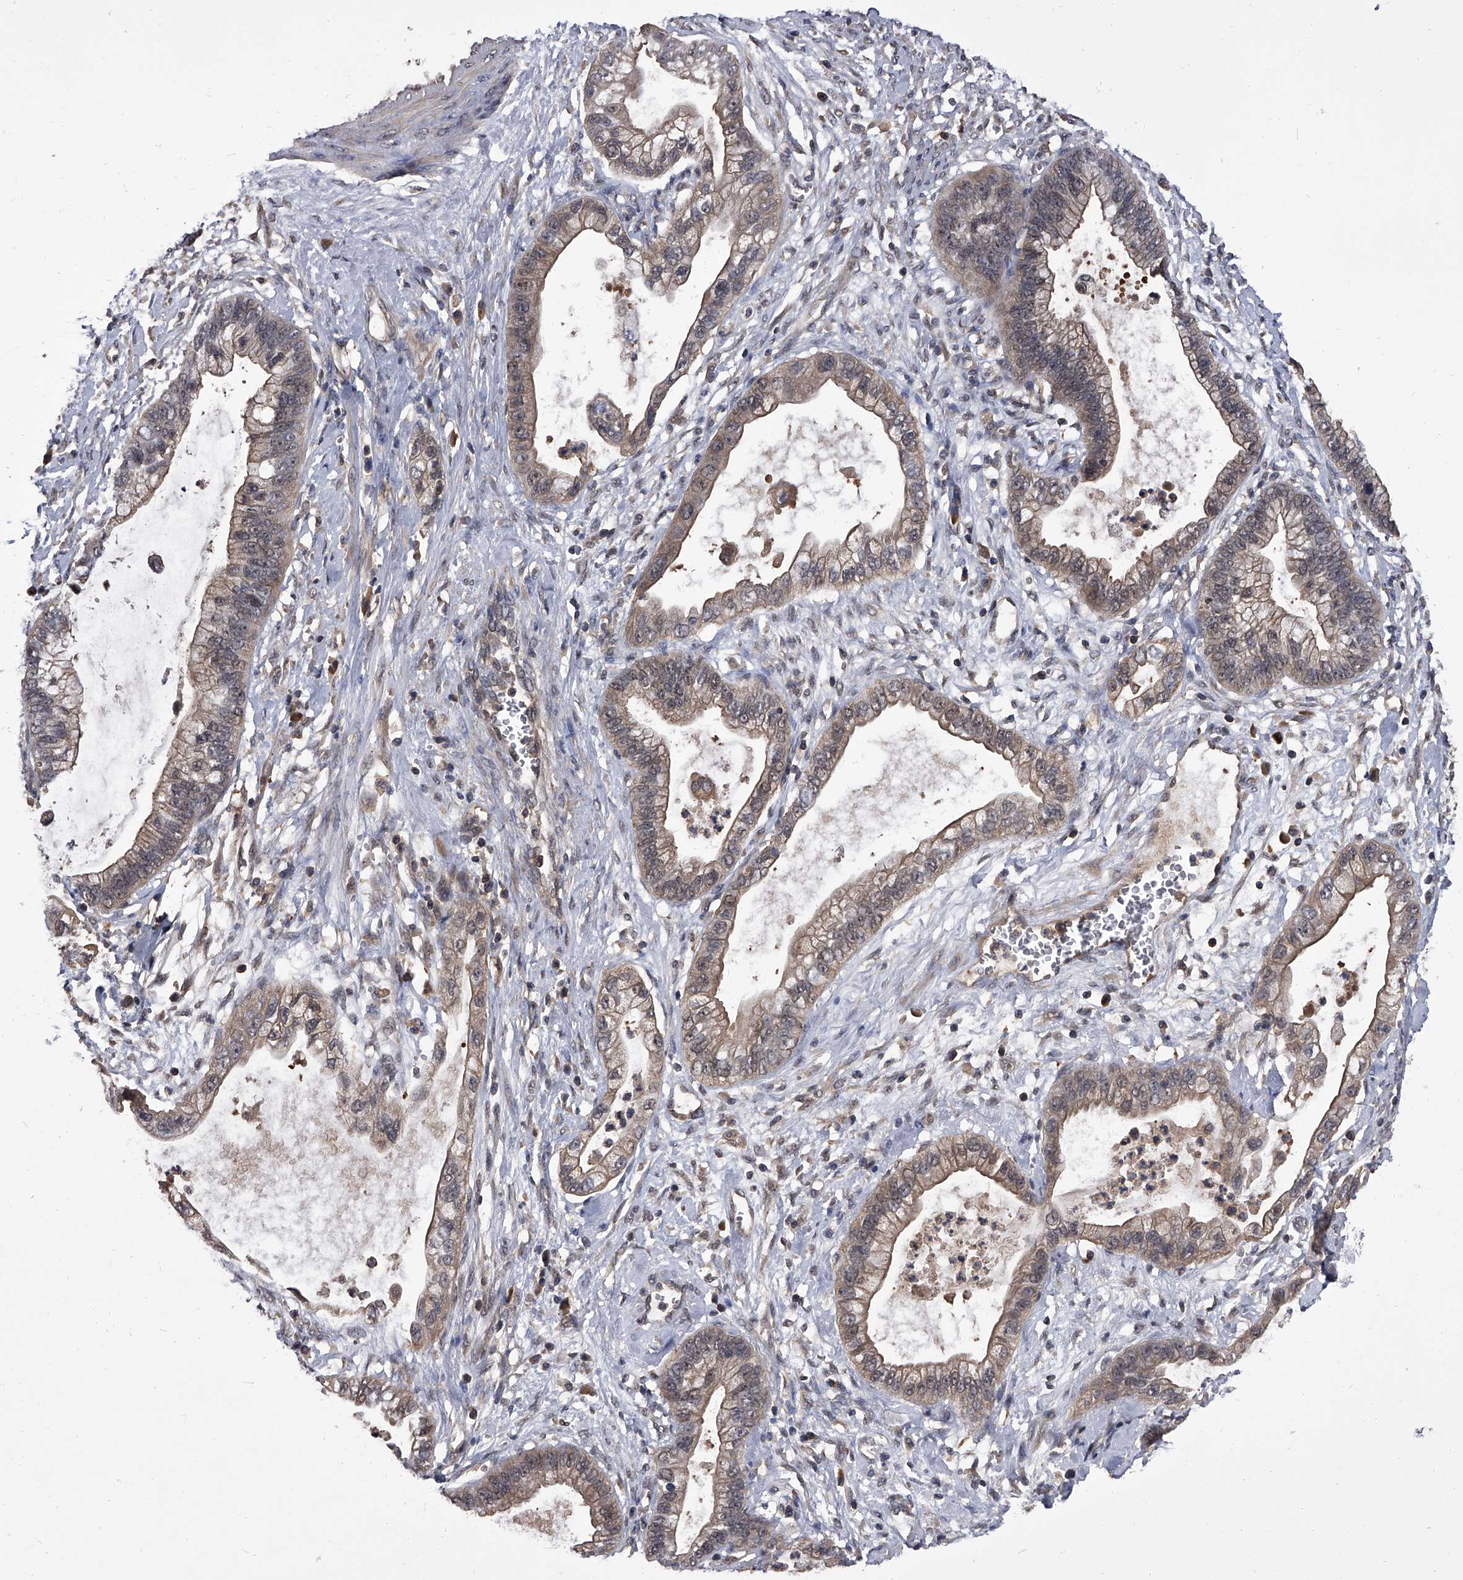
{"staining": {"intensity": "weak", "quantity": ">75%", "location": "cytoplasmic/membranous"}, "tissue": "cervical cancer", "cell_type": "Tumor cells", "image_type": "cancer", "snomed": [{"axis": "morphology", "description": "Adenocarcinoma, NOS"}, {"axis": "topography", "description": "Cervix"}], "caption": "Protein expression analysis of human cervical adenocarcinoma reveals weak cytoplasmic/membranous expression in approximately >75% of tumor cells.", "gene": "SLC18B1", "patient": {"sex": "female", "age": 44}}